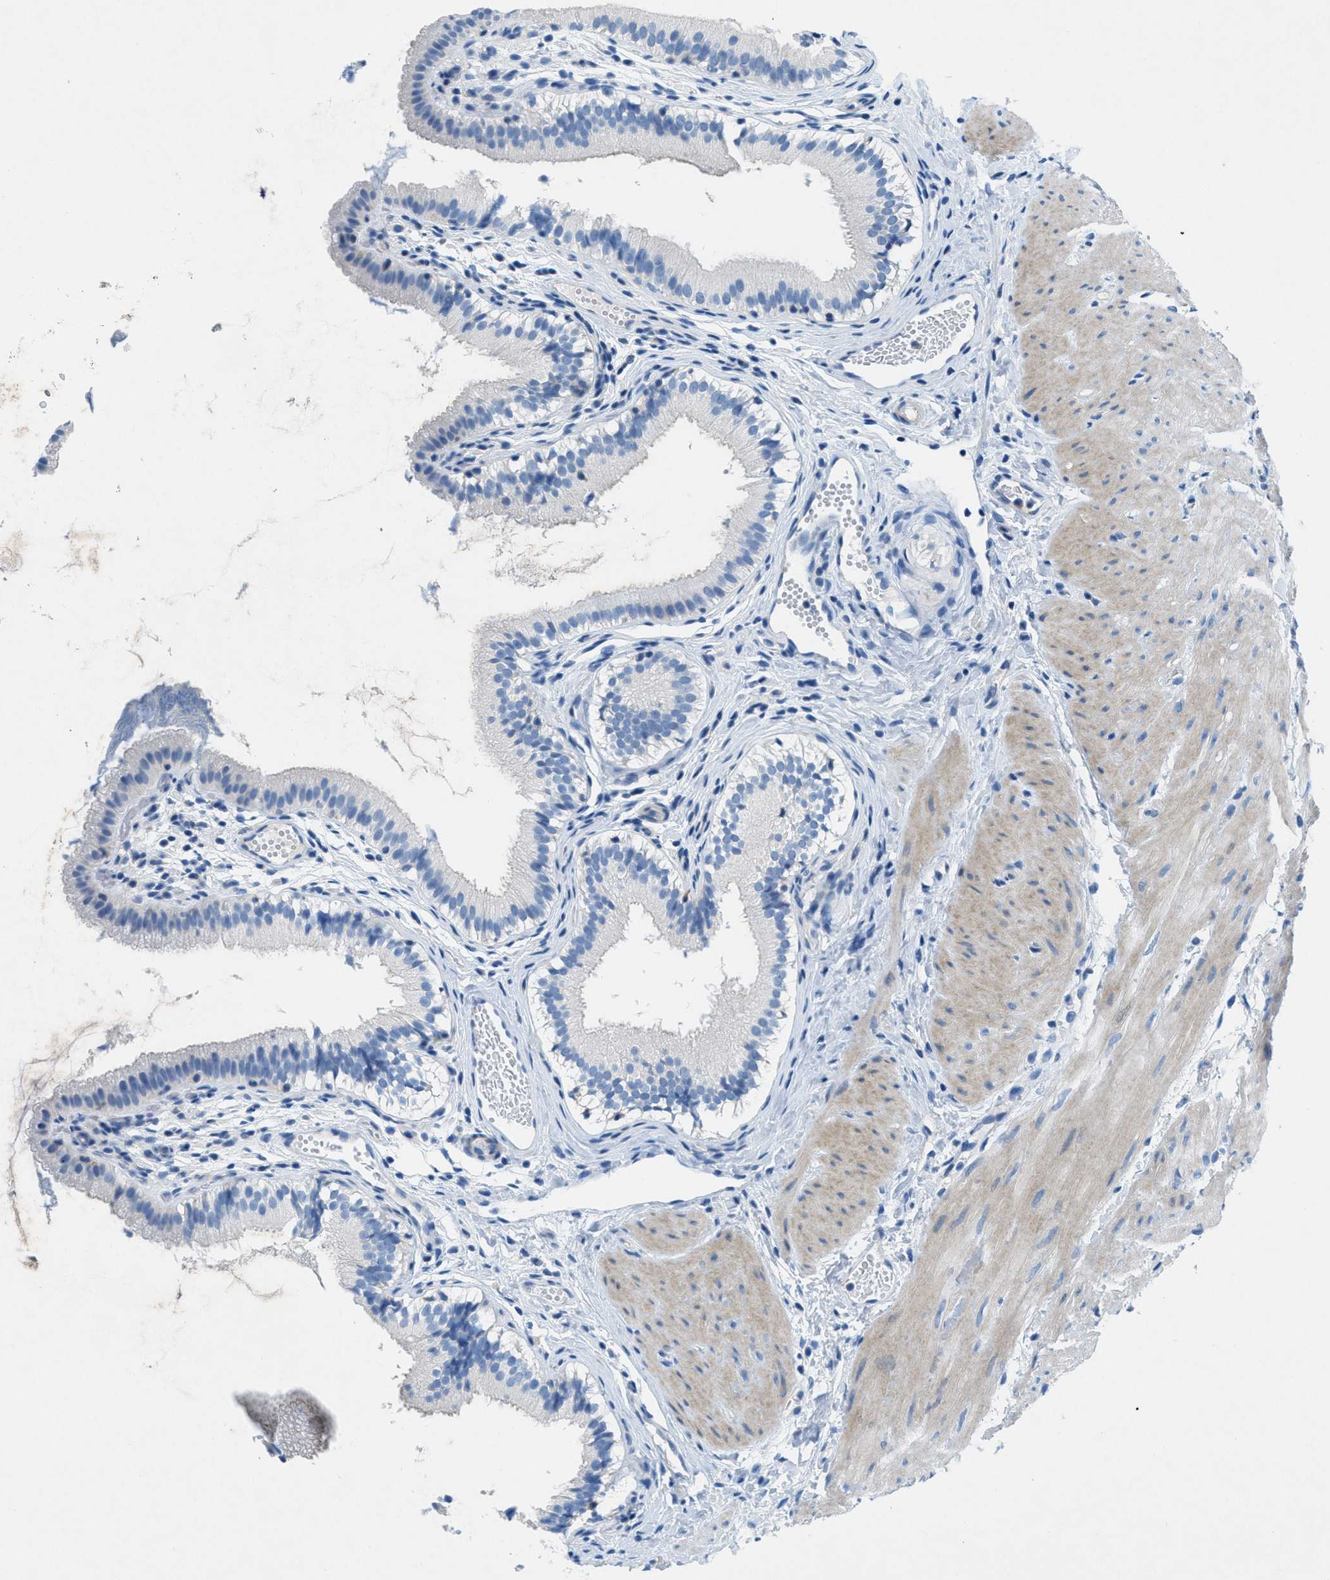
{"staining": {"intensity": "negative", "quantity": "none", "location": "none"}, "tissue": "gallbladder", "cell_type": "Glandular cells", "image_type": "normal", "snomed": [{"axis": "morphology", "description": "Normal tissue, NOS"}, {"axis": "topography", "description": "Gallbladder"}], "caption": "The histopathology image demonstrates no significant staining in glandular cells of gallbladder.", "gene": "GALNT17", "patient": {"sex": "female", "age": 26}}